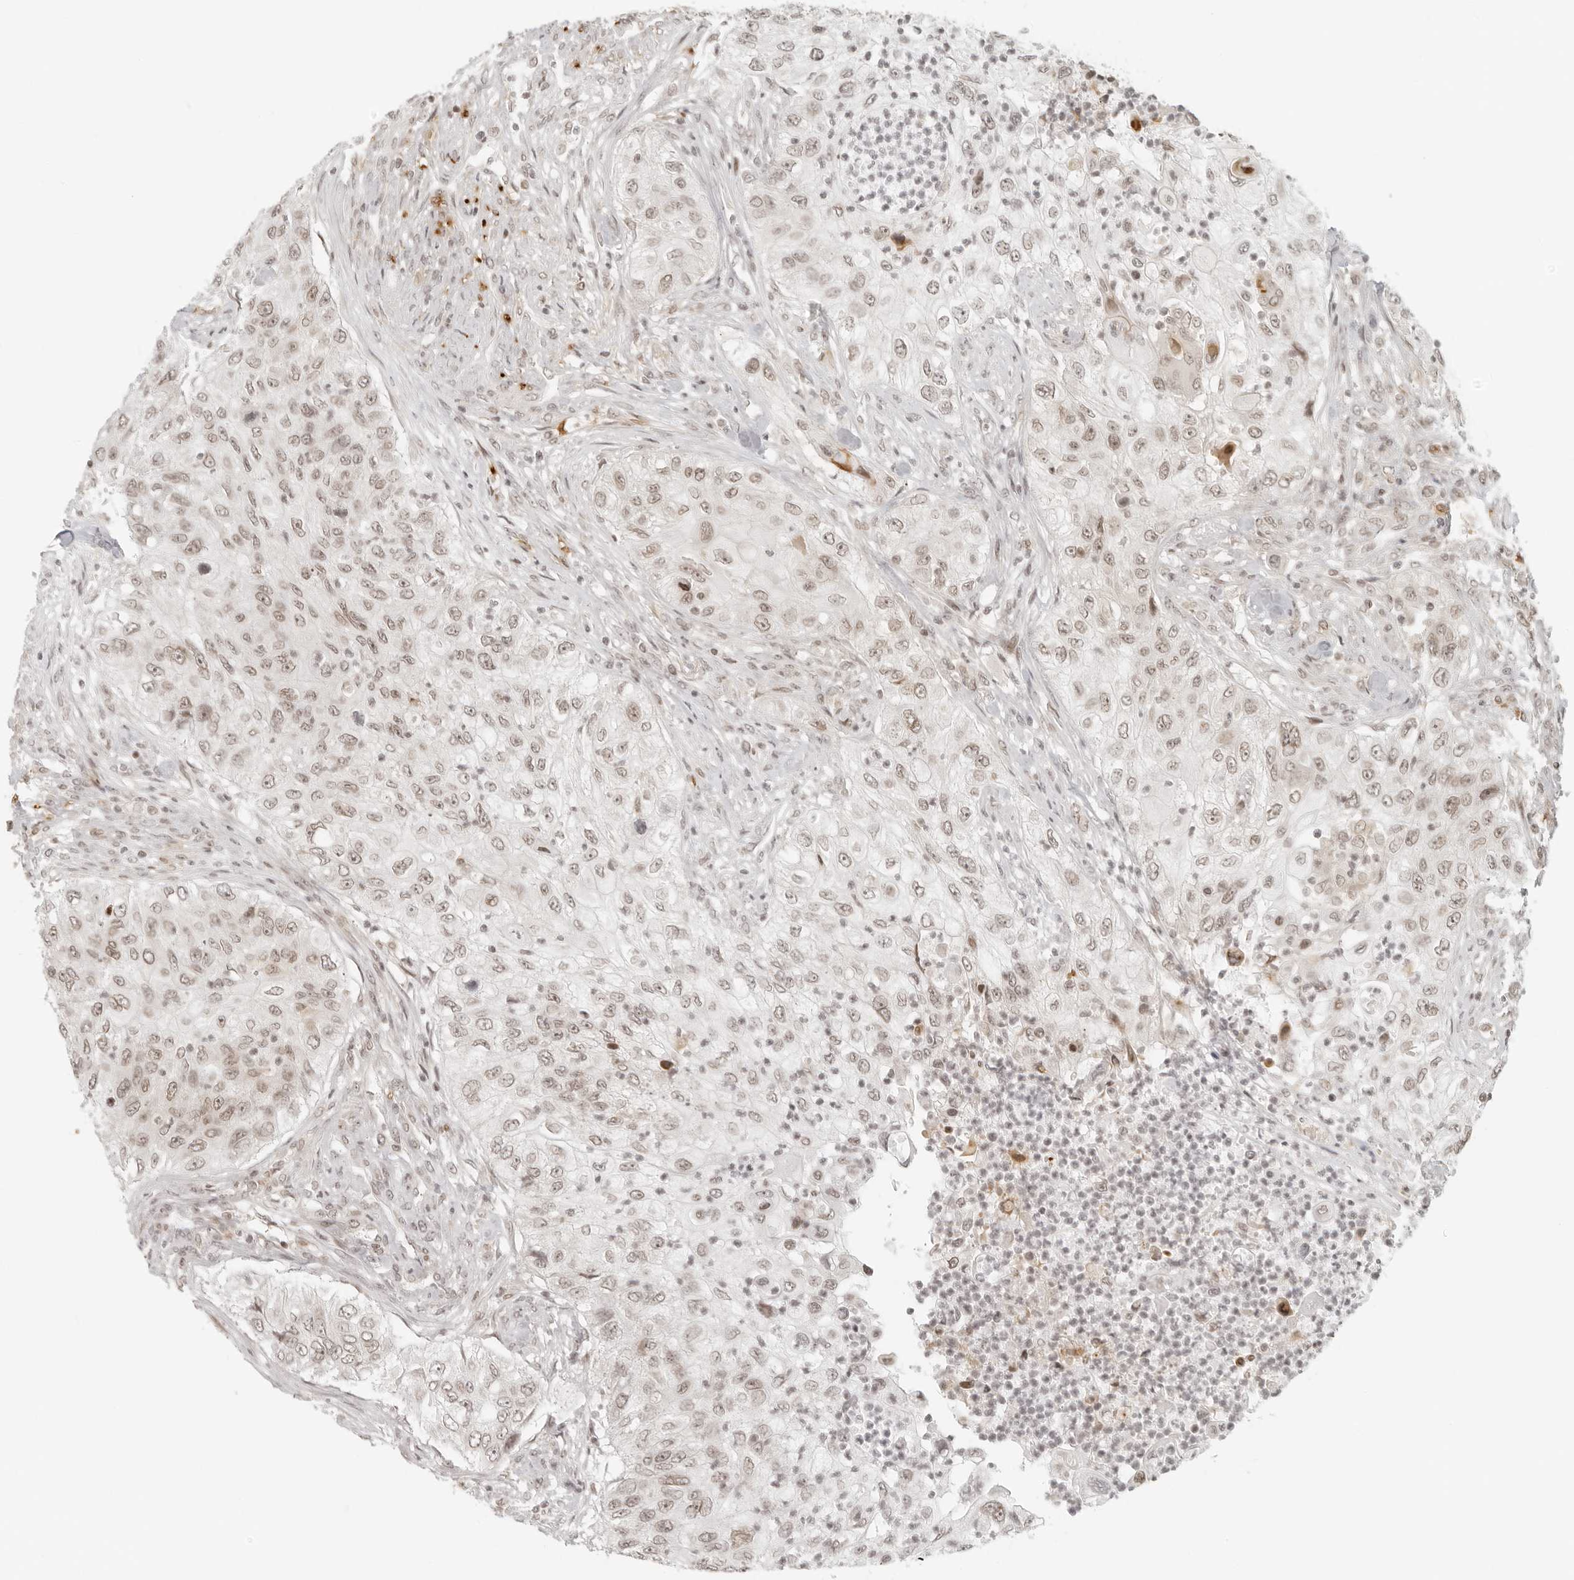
{"staining": {"intensity": "weak", "quantity": ">75%", "location": "nuclear"}, "tissue": "urothelial cancer", "cell_type": "Tumor cells", "image_type": "cancer", "snomed": [{"axis": "morphology", "description": "Urothelial carcinoma, High grade"}, {"axis": "topography", "description": "Urinary bladder"}], "caption": "The histopathology image shows a brown stain indicating the presence of a protein in the nuclear of tumor cells in high-grade urothelial carcinoma. (Stains: DAB in brown, nuclei in blue, Microscopy: brightfield microscopy at high magnification).", "gene": "ZNF407", "patient": {"sex": "female", "age": 60}}